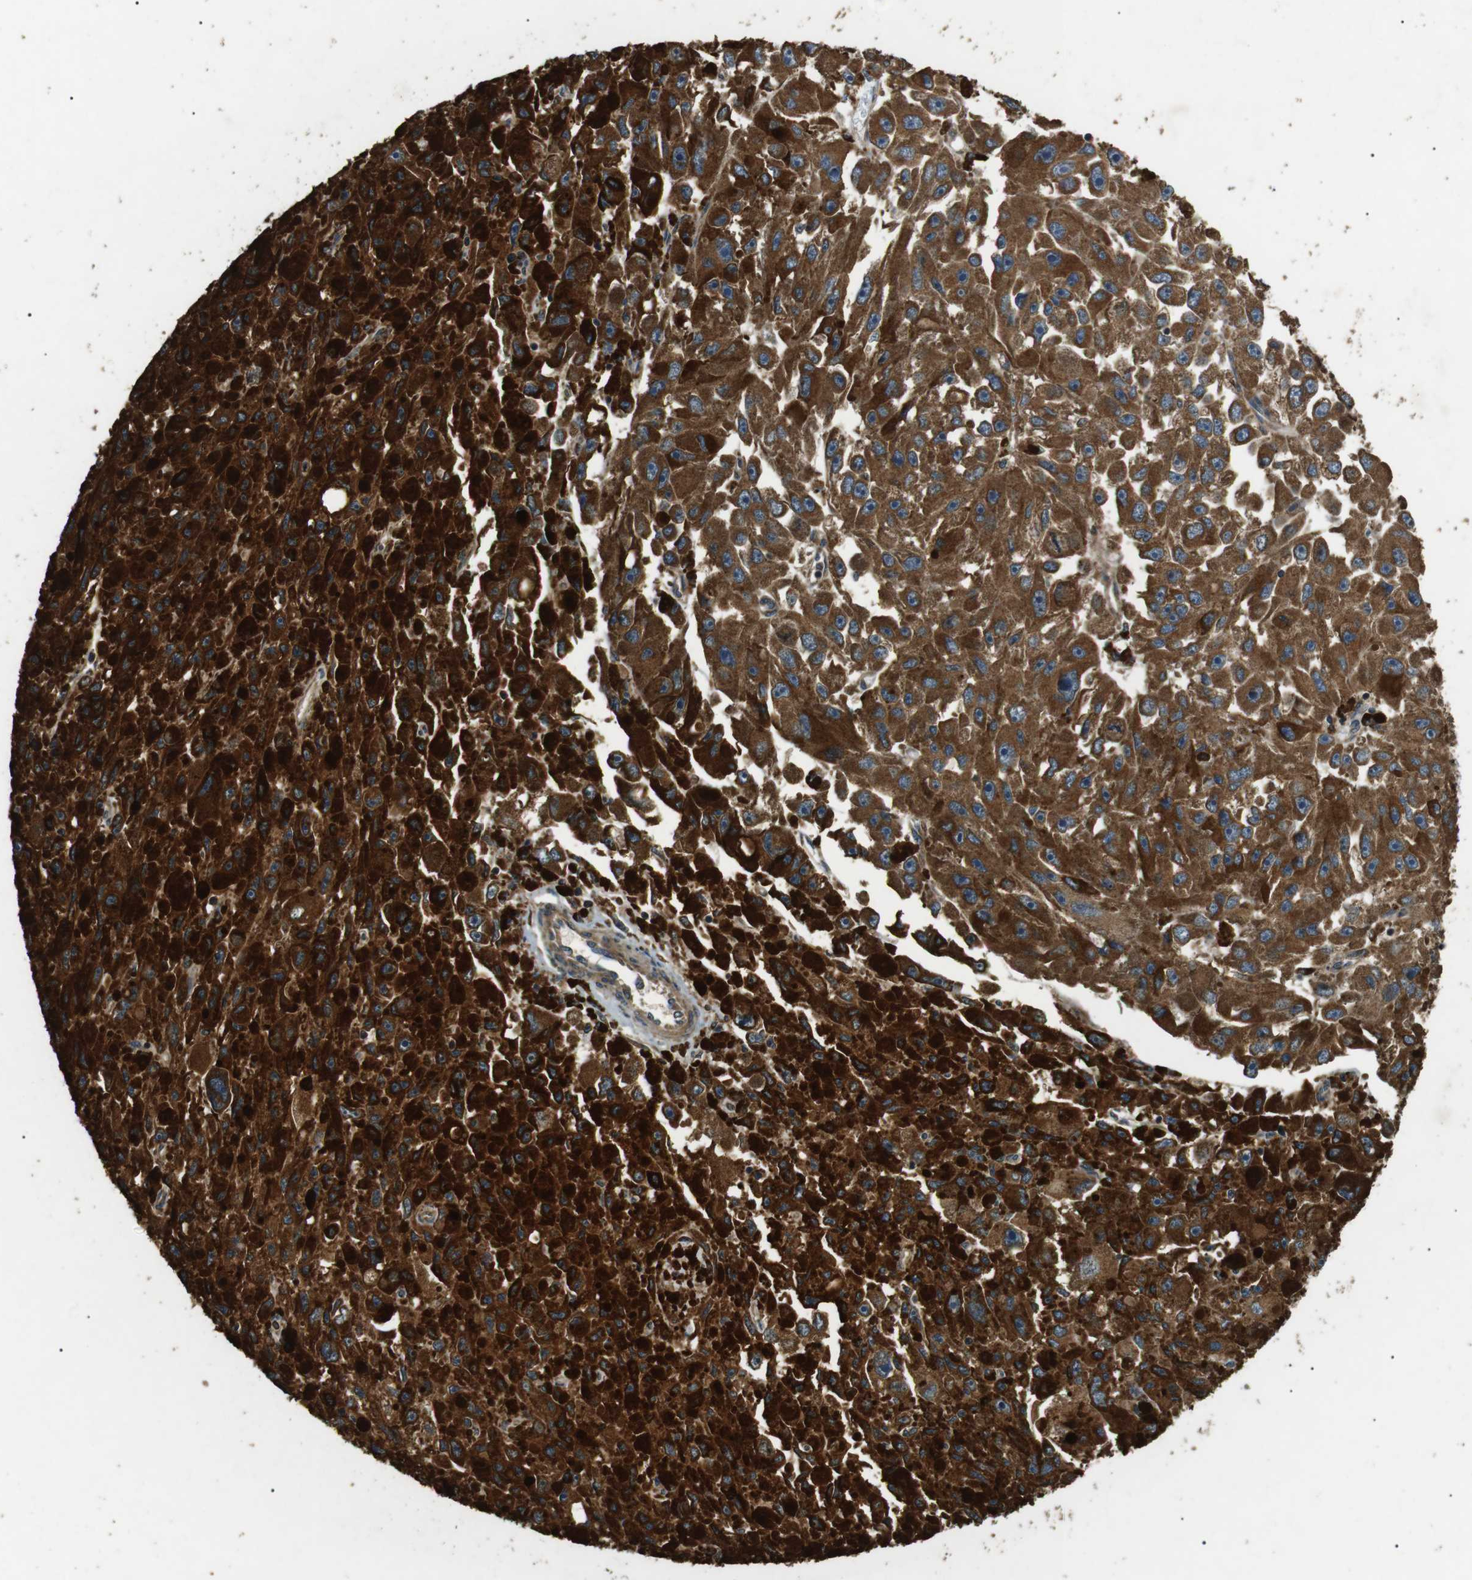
{"staining": {"intensity": "strong", "quantity": ">75%", "location": "cytoplasmic/membranous"}, "tissue": "melanoma", "cell_type": "Tumor cells", "image_type": "cancer", "snomed": [{"axis": "morphology", "description": "Malignant melanoma, NOS"}, {"axis": "topography", "description": "Skin"}], "caption": "DAB (3,3'-diaminobenzidine) immunohistochemical staining of human malignant melanoma demonstrates strong cytoplasmic/membranous protein positivity in approximately >75% of tumor cells.", "gene": "TBC1D15", "patient": {"sex": "female", "age": 104}}